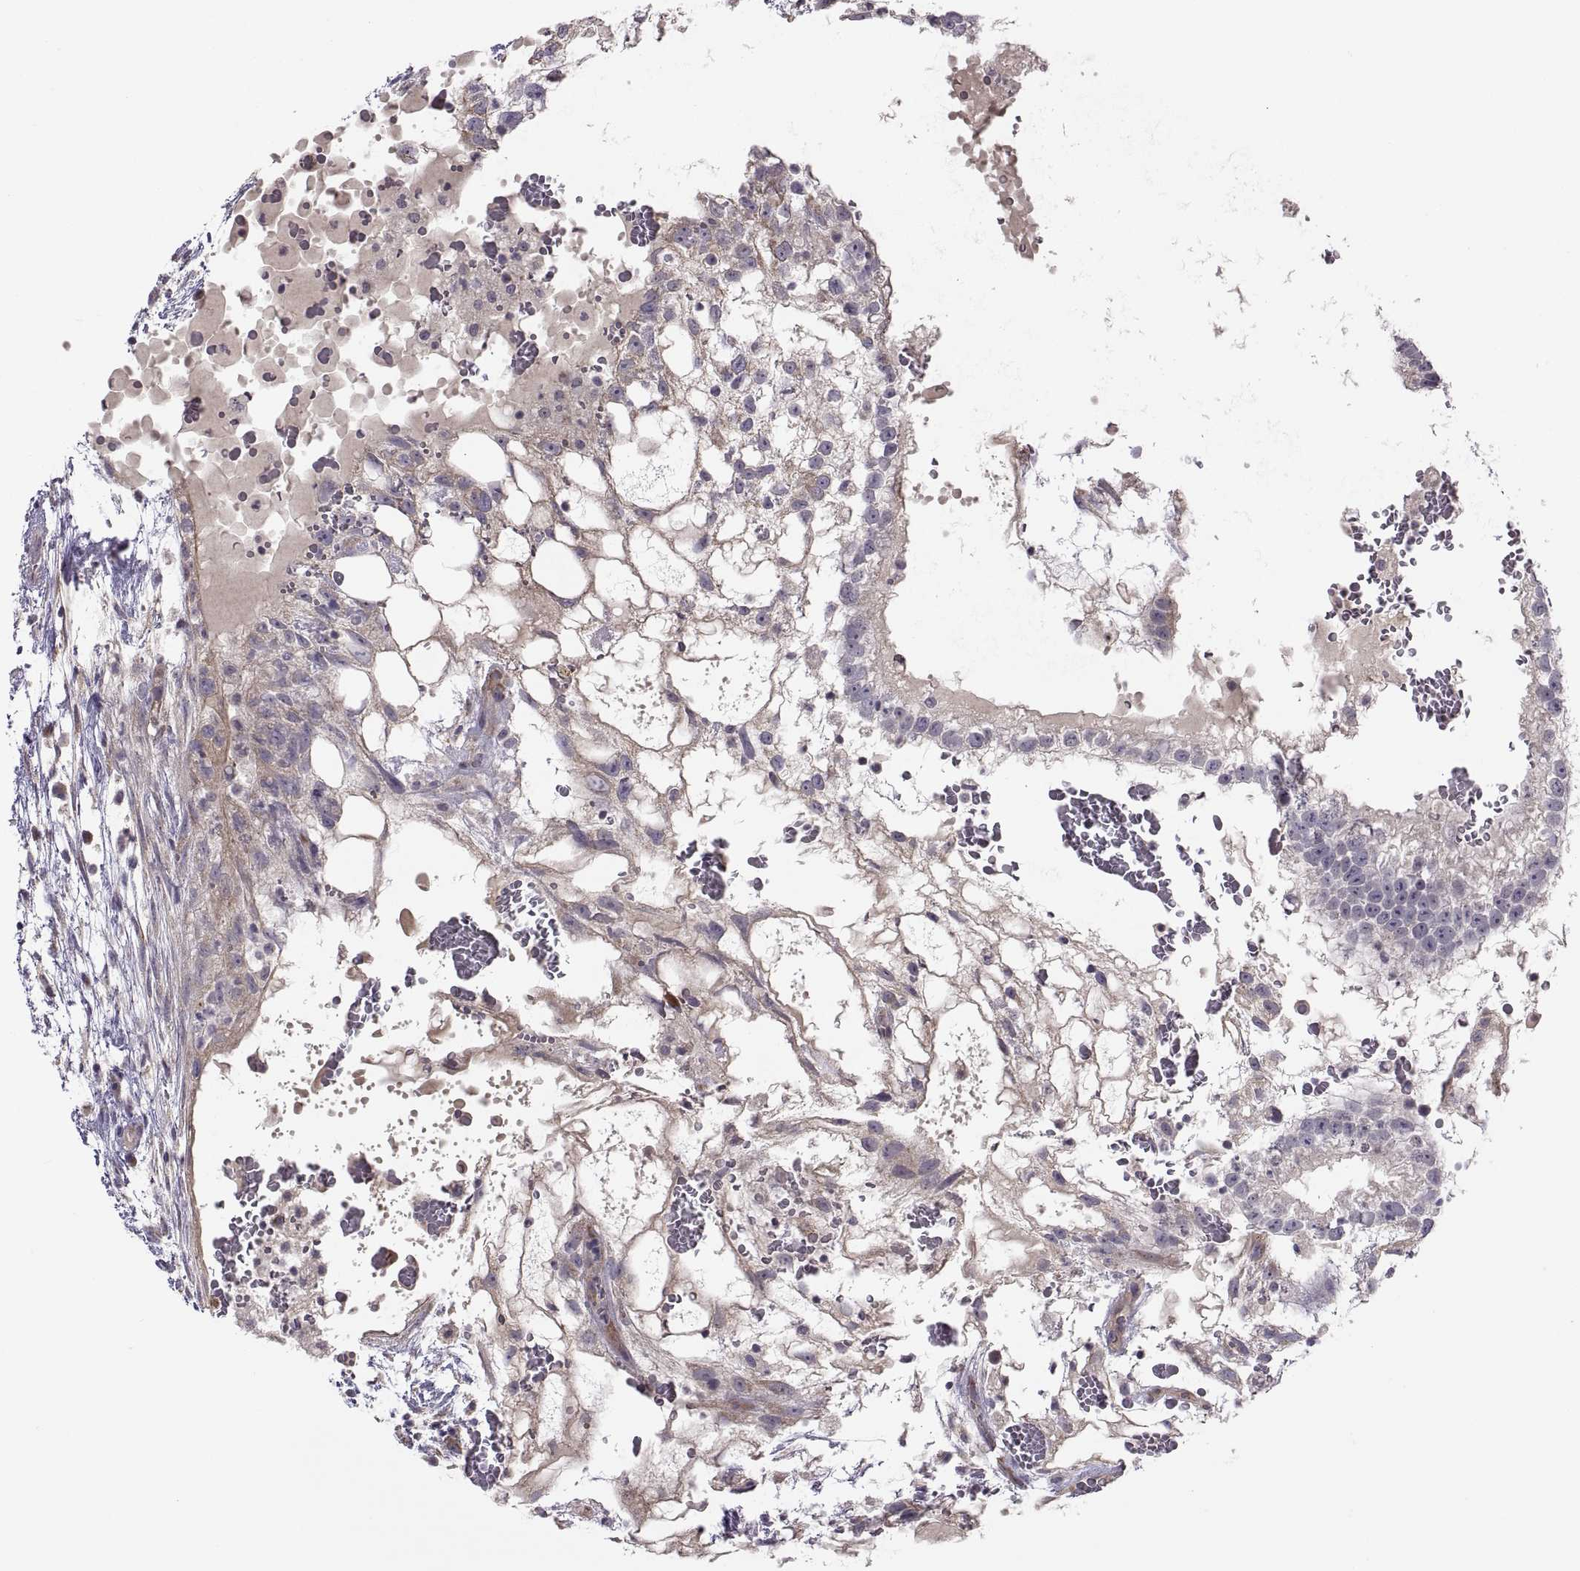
{"staining": {"intensity": "weak", "quantity": "25%-75%", "location": "cytoplasmic/membranous"}, "tissue": "testis cancer", "cell_type": "Tumor cells", "image_type": "cancer", "snomed": [{"axis": "morphology", "description": "Normal tissue, NOS"}, {"axis": "morphology", "description": "Carcinoma, Embryonal, NOS"}, {"axis": "topography", "description": "Testis"}], "caption": "The immunohistochemical stain labels weak cytoplasmic/membranous positivity in tumor cells of testis cancer (embryonal carcinoma) tissue. (Brightfield microscopy of DAB IHC at high magnification).", "gene": "ACSBG2", "patient": {"sex": "male", "age": 32}}